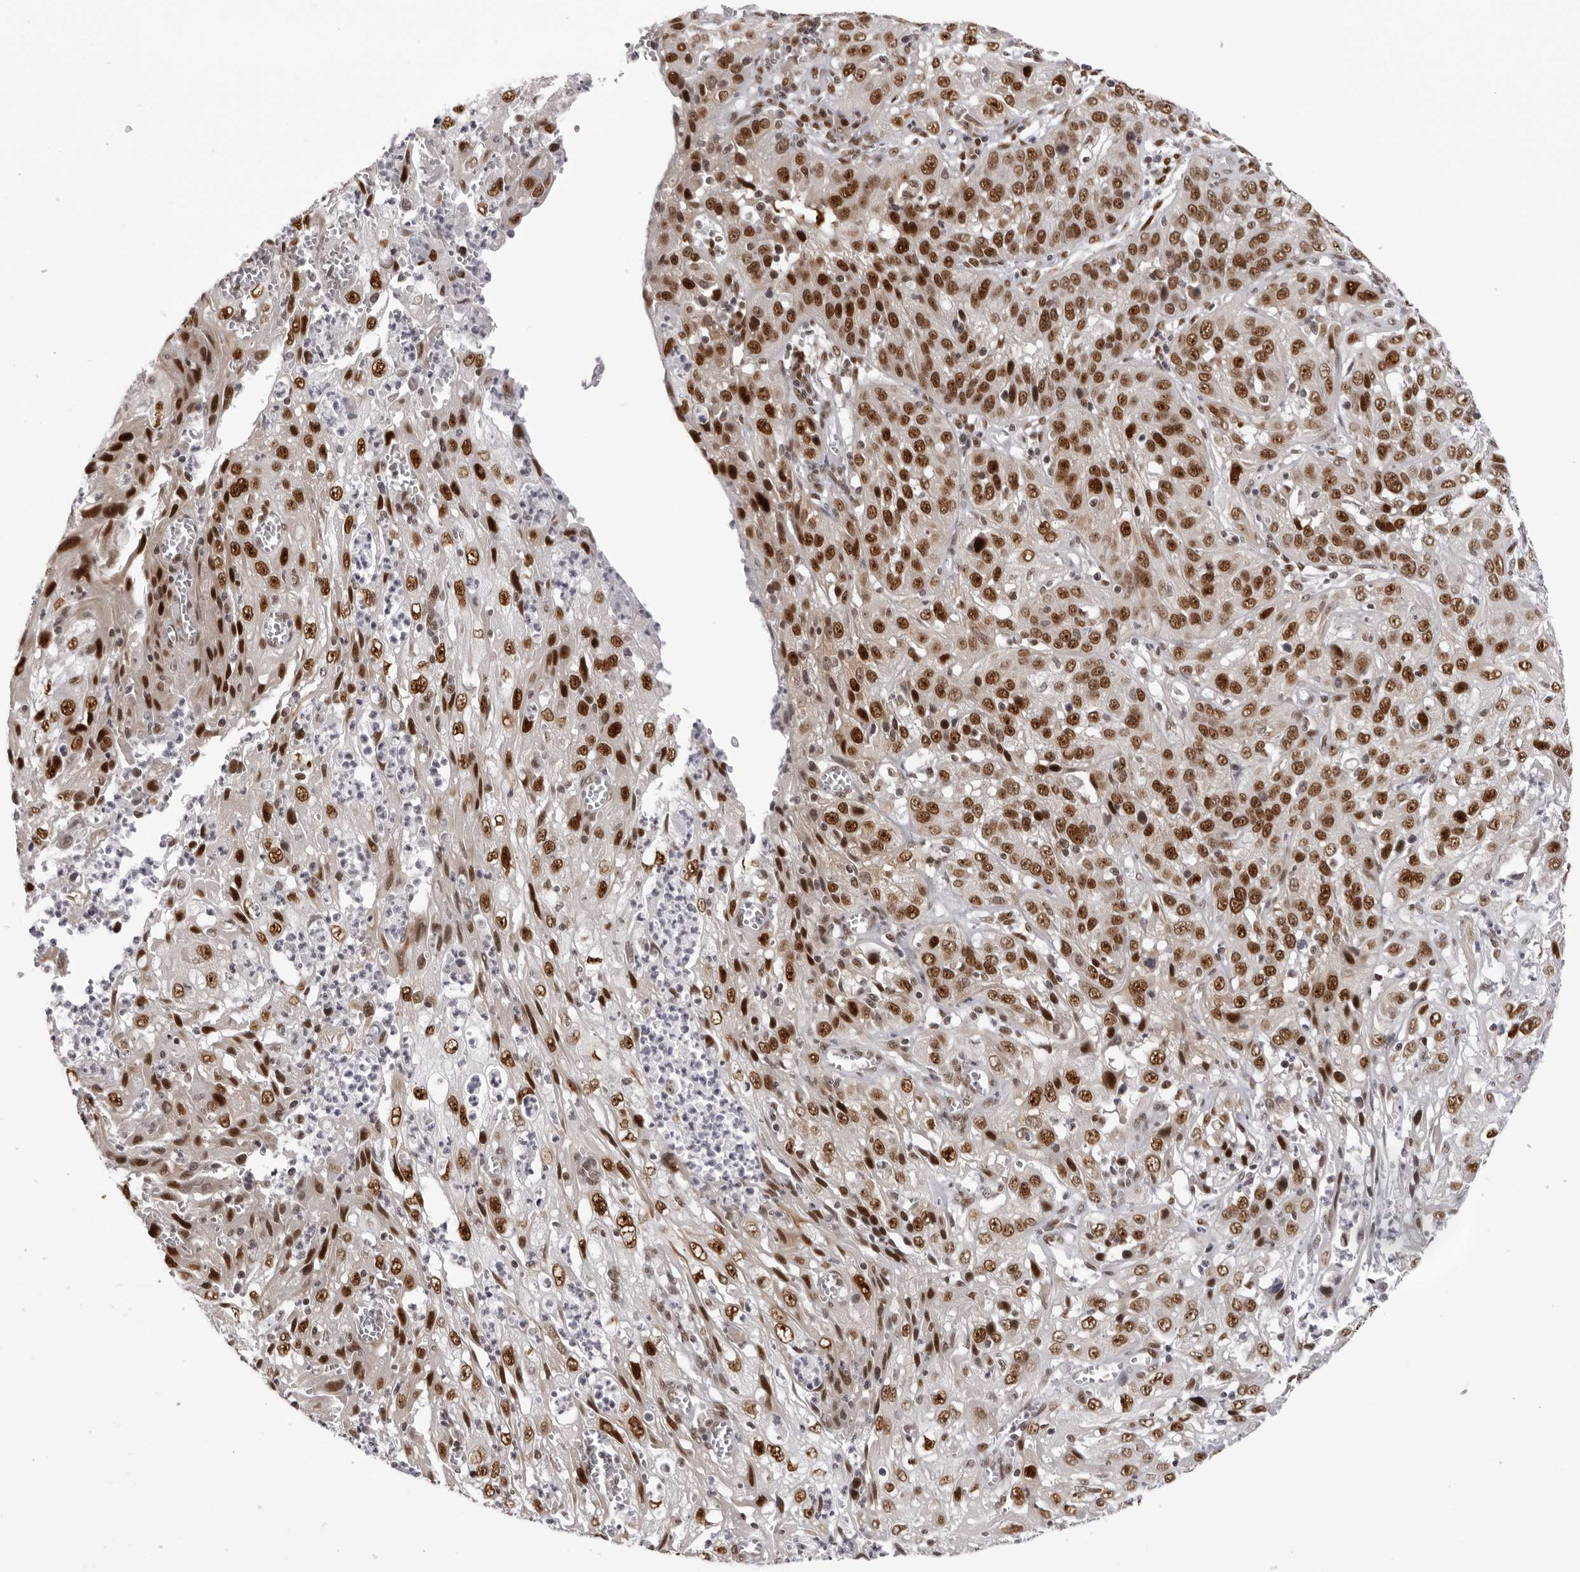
{"staining": {"intensity": "strong", "quantity": ">75%", "location": "nuclear"}, "tissue": "cervical cancer", "cell_type": "Tumor cells", "image_type": "cancer", "snomed": [{"axis": "morphology", "description": "Squamous cell carcinoma, NOS"}, {"axis": "topography", "description": "Cervix"}], "caption": "A high-resolution photomicrograph shows IHC staining of squamous cell carcinoma (cervical), which displays strong nuclear staining in approximately >75% of tumor cells. Immunohistochemistry stains the protein in brown and the nuclei are stained blue.", "gene": "HEXIM2", "patient": {"sex": "female", "age": 32}}